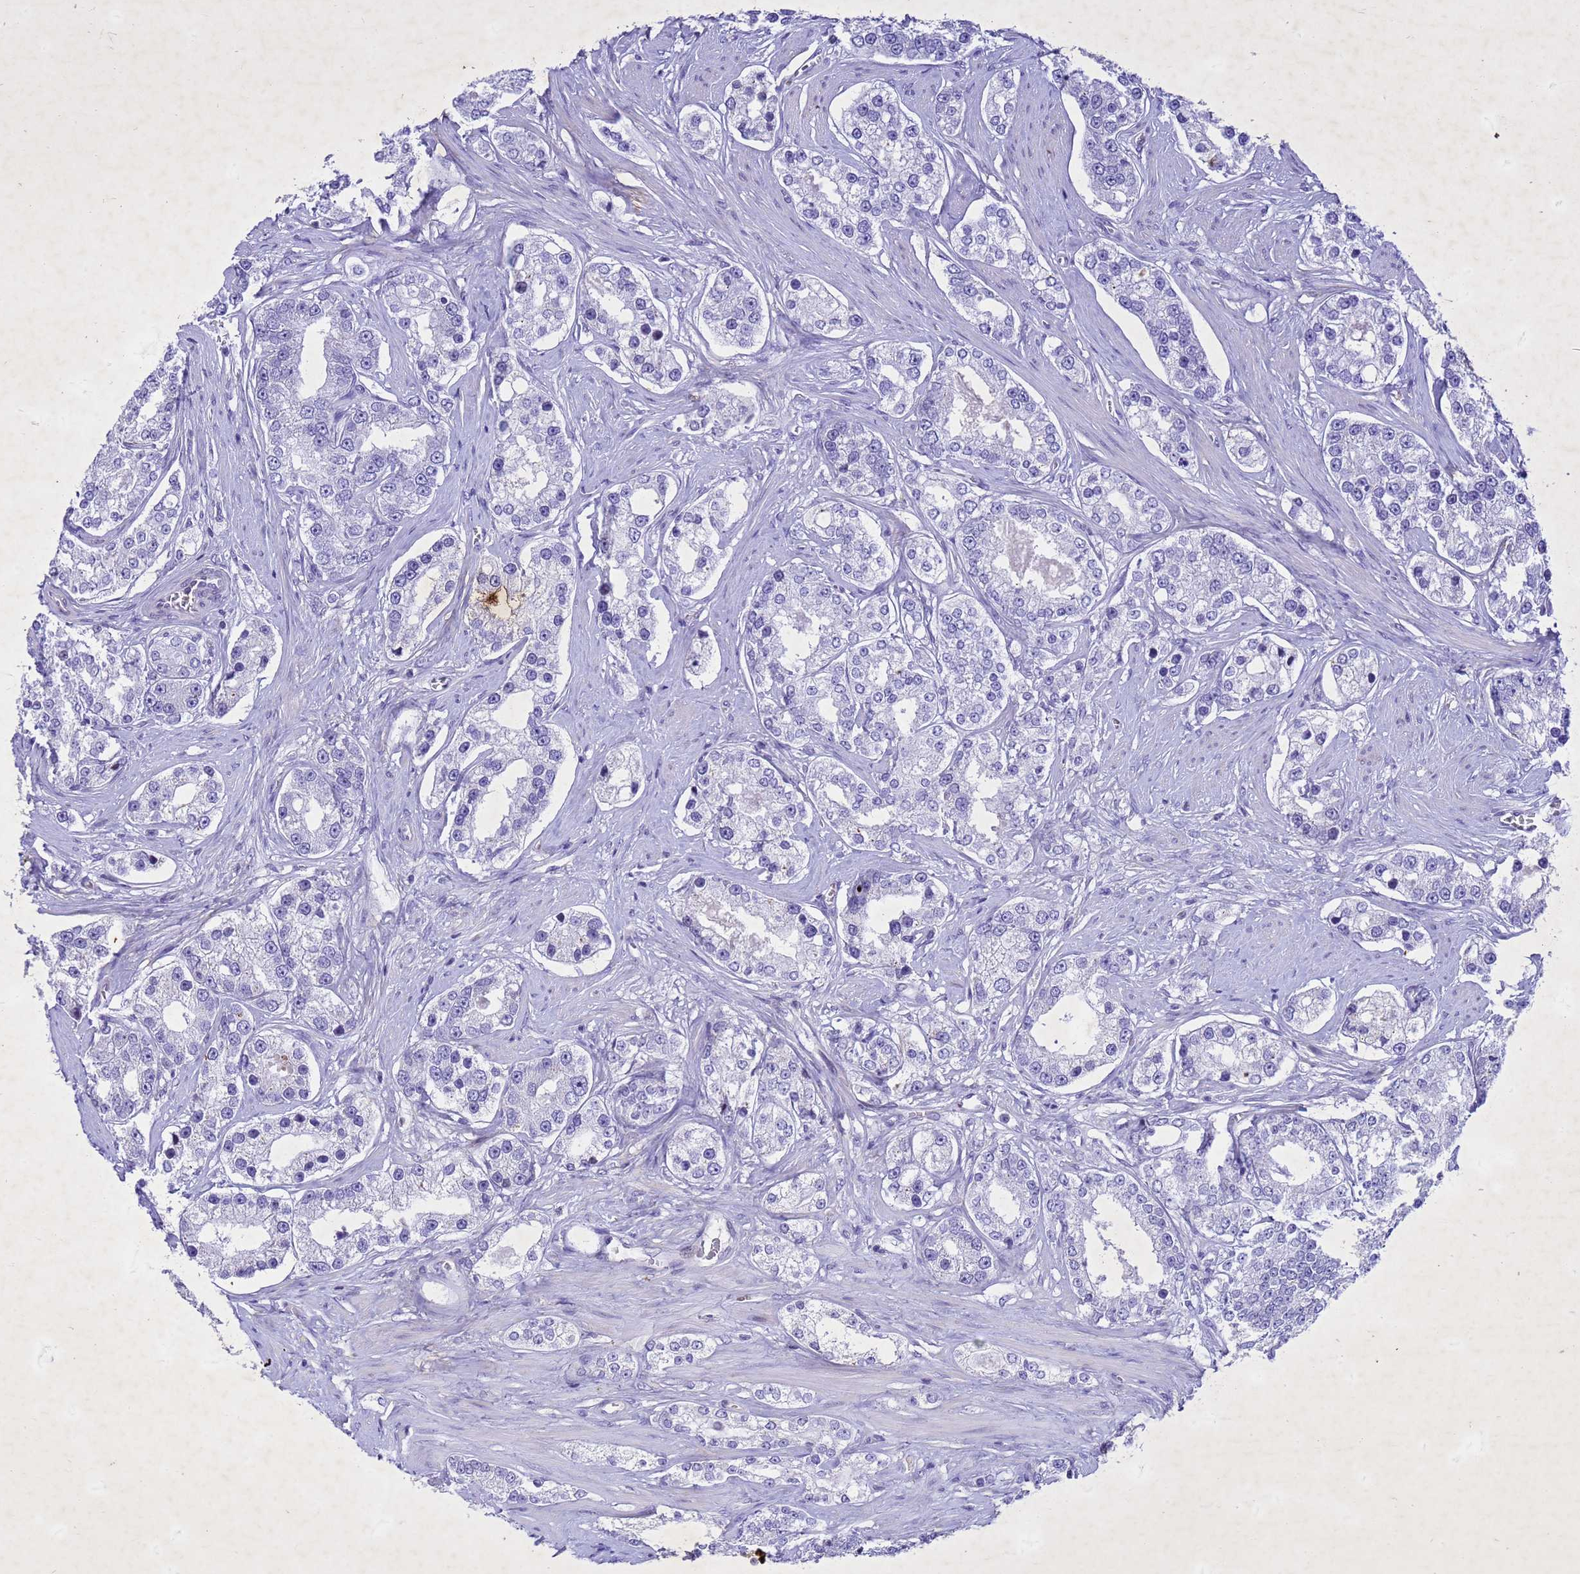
{"staining": {"intensity": "negative", "quantity": "none", "location": "none"}, "tissue": "prostate cancer", "cell_type": "Tumor cells", "image_type": "cancer", "snomed": [{"axis": "morphology", "description": "Normal tissue, NOS"}, {"axis": "morphology", "description": "Adenocarcinoma, High grade"}, {"axis": "topography", "description": "Prostate"}], "caption": "The IHC histopathology image has no significant expression in tumor cells of prostate cancer tissue.", "gene": "COPS9", "patient": {"sex": "male", "age": 83}}